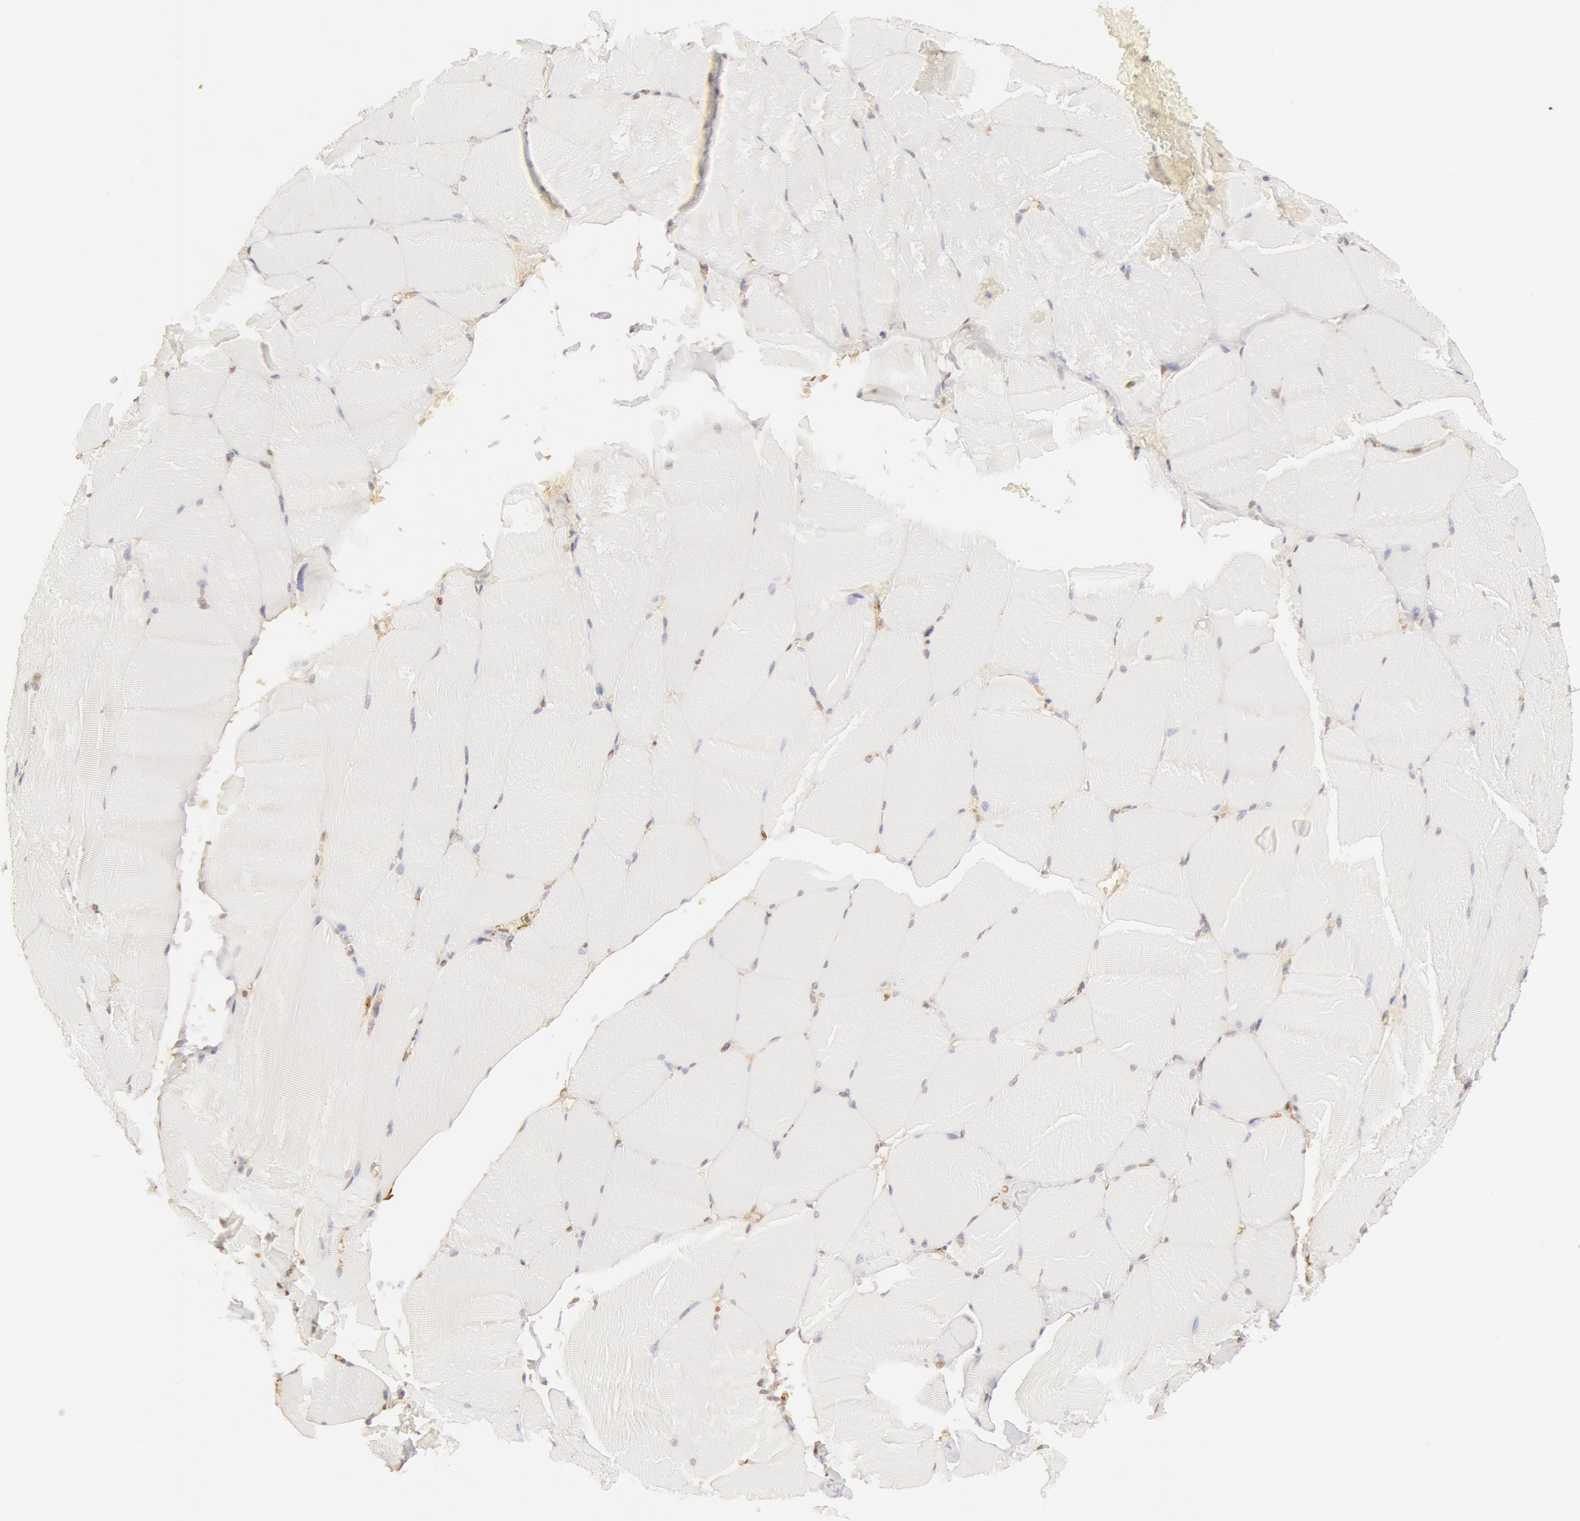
{"staining": {"intensity": "negative", "quantity": "none", "location": "none"}, "tissue": "skeletal muscle", "cell_type": "Myocytes", "image_type": "normal", "snomed": [{"axis": "morphology", "description": "Normal tissue, NOS"}, {"axis": "topography", "description": "Skeletal muscle"}], "caption": "Human skeletal muscle stained for a protein using immunohistochemistry (IHC) shows no staining in myocytes.", "gene": "VWF", "patient": {"sex": "male", "age": 71}}